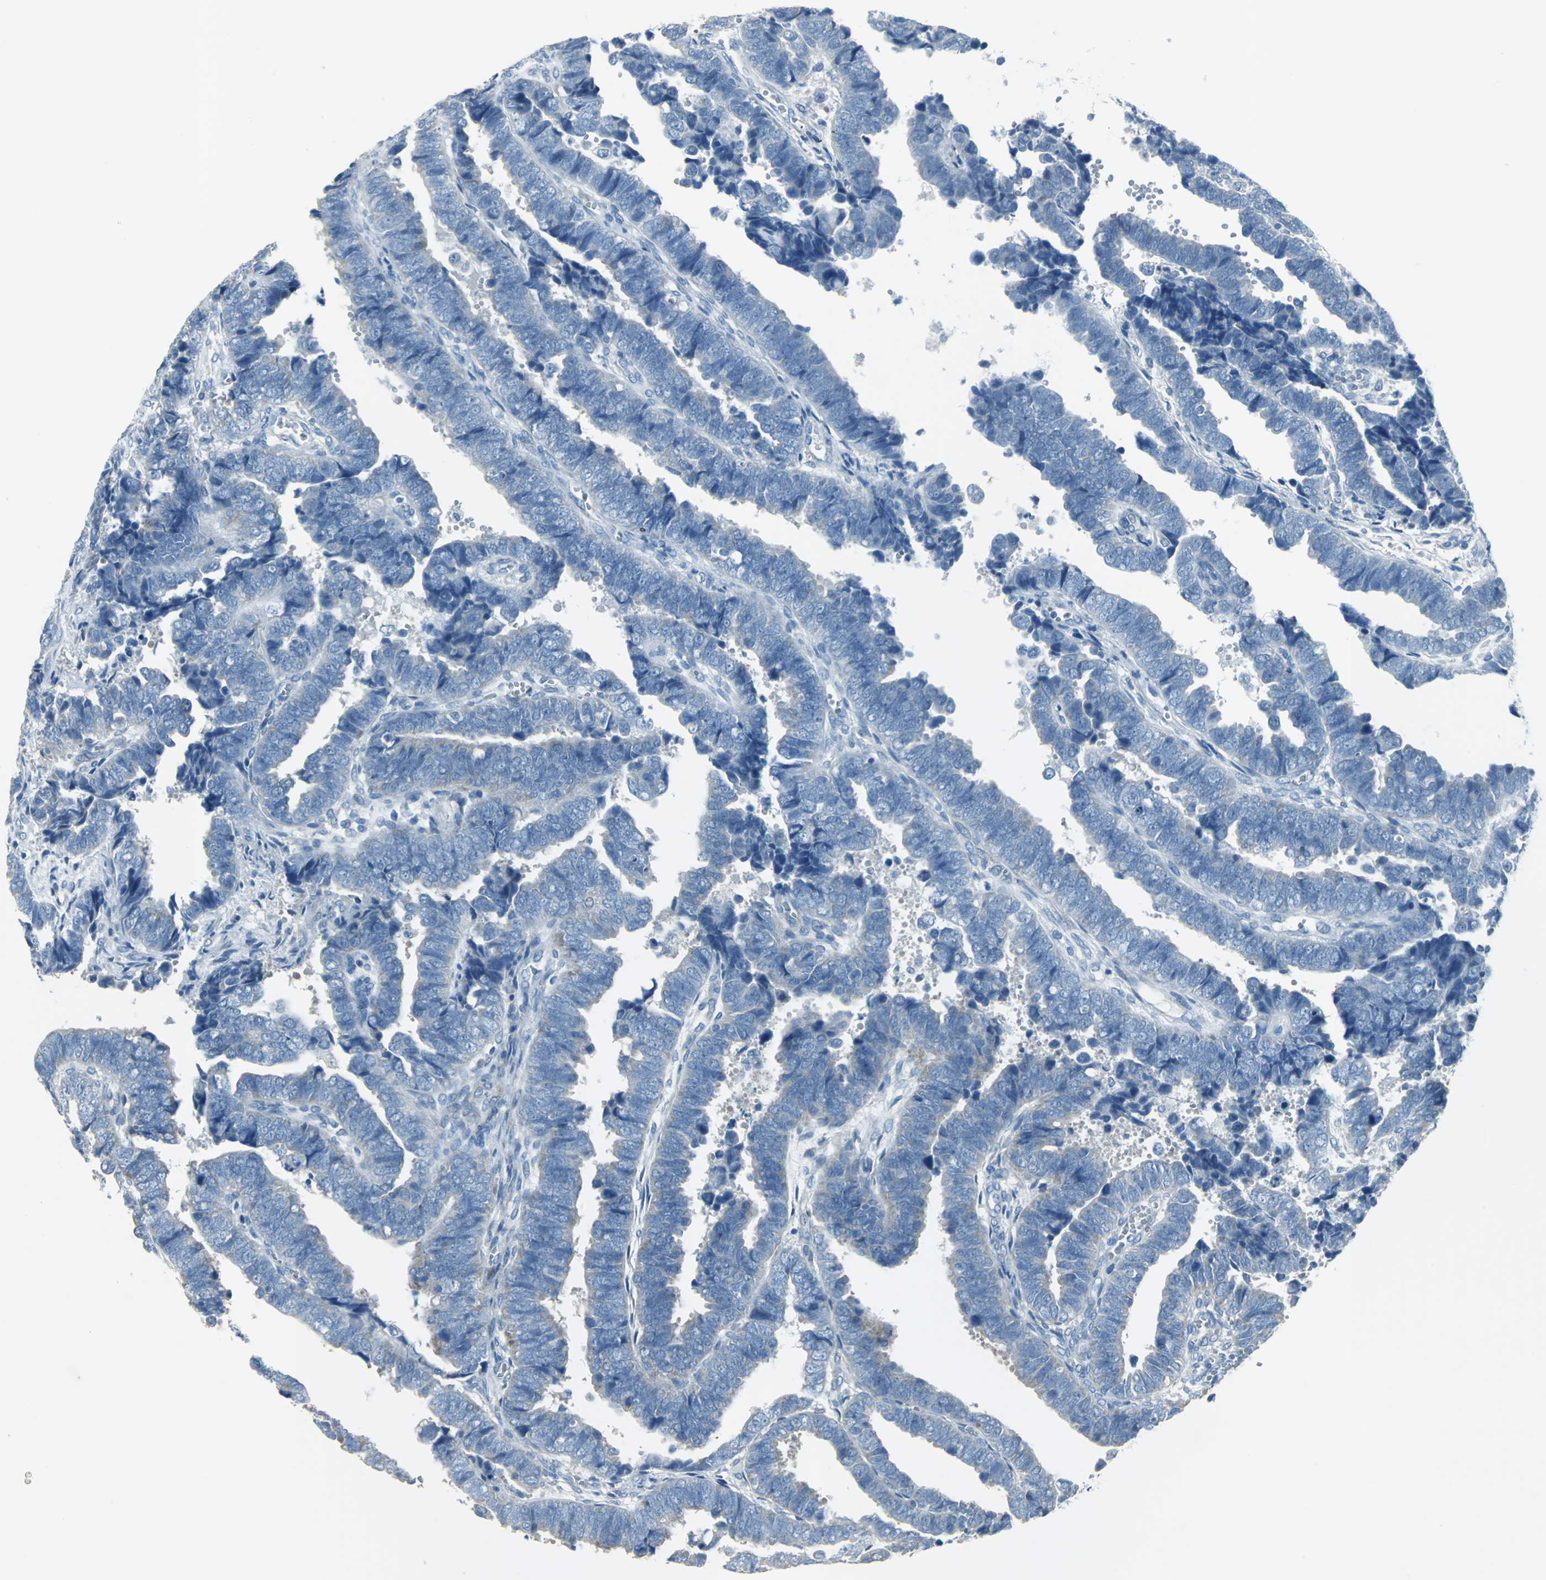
{"staining": {"intensity": "negative", "quantity": "none", "location": "none"}, "tissue": "endometrial cancer", "cell_type": "Tumor cells", "image_type": "cancer", "snomed": [{"axis": "morphology", "description": "Adenocarcinoma, NOS"}, {"axis": "topography", "description": "Endometrium"}], "caption": "Human endometrial adenocarcinoma stained for a protein using immunohistochemistry (IHC) displays no staining in tumor cells.", "gene": "DNAI2", "patient": {"sex": "female", "age": 75}}